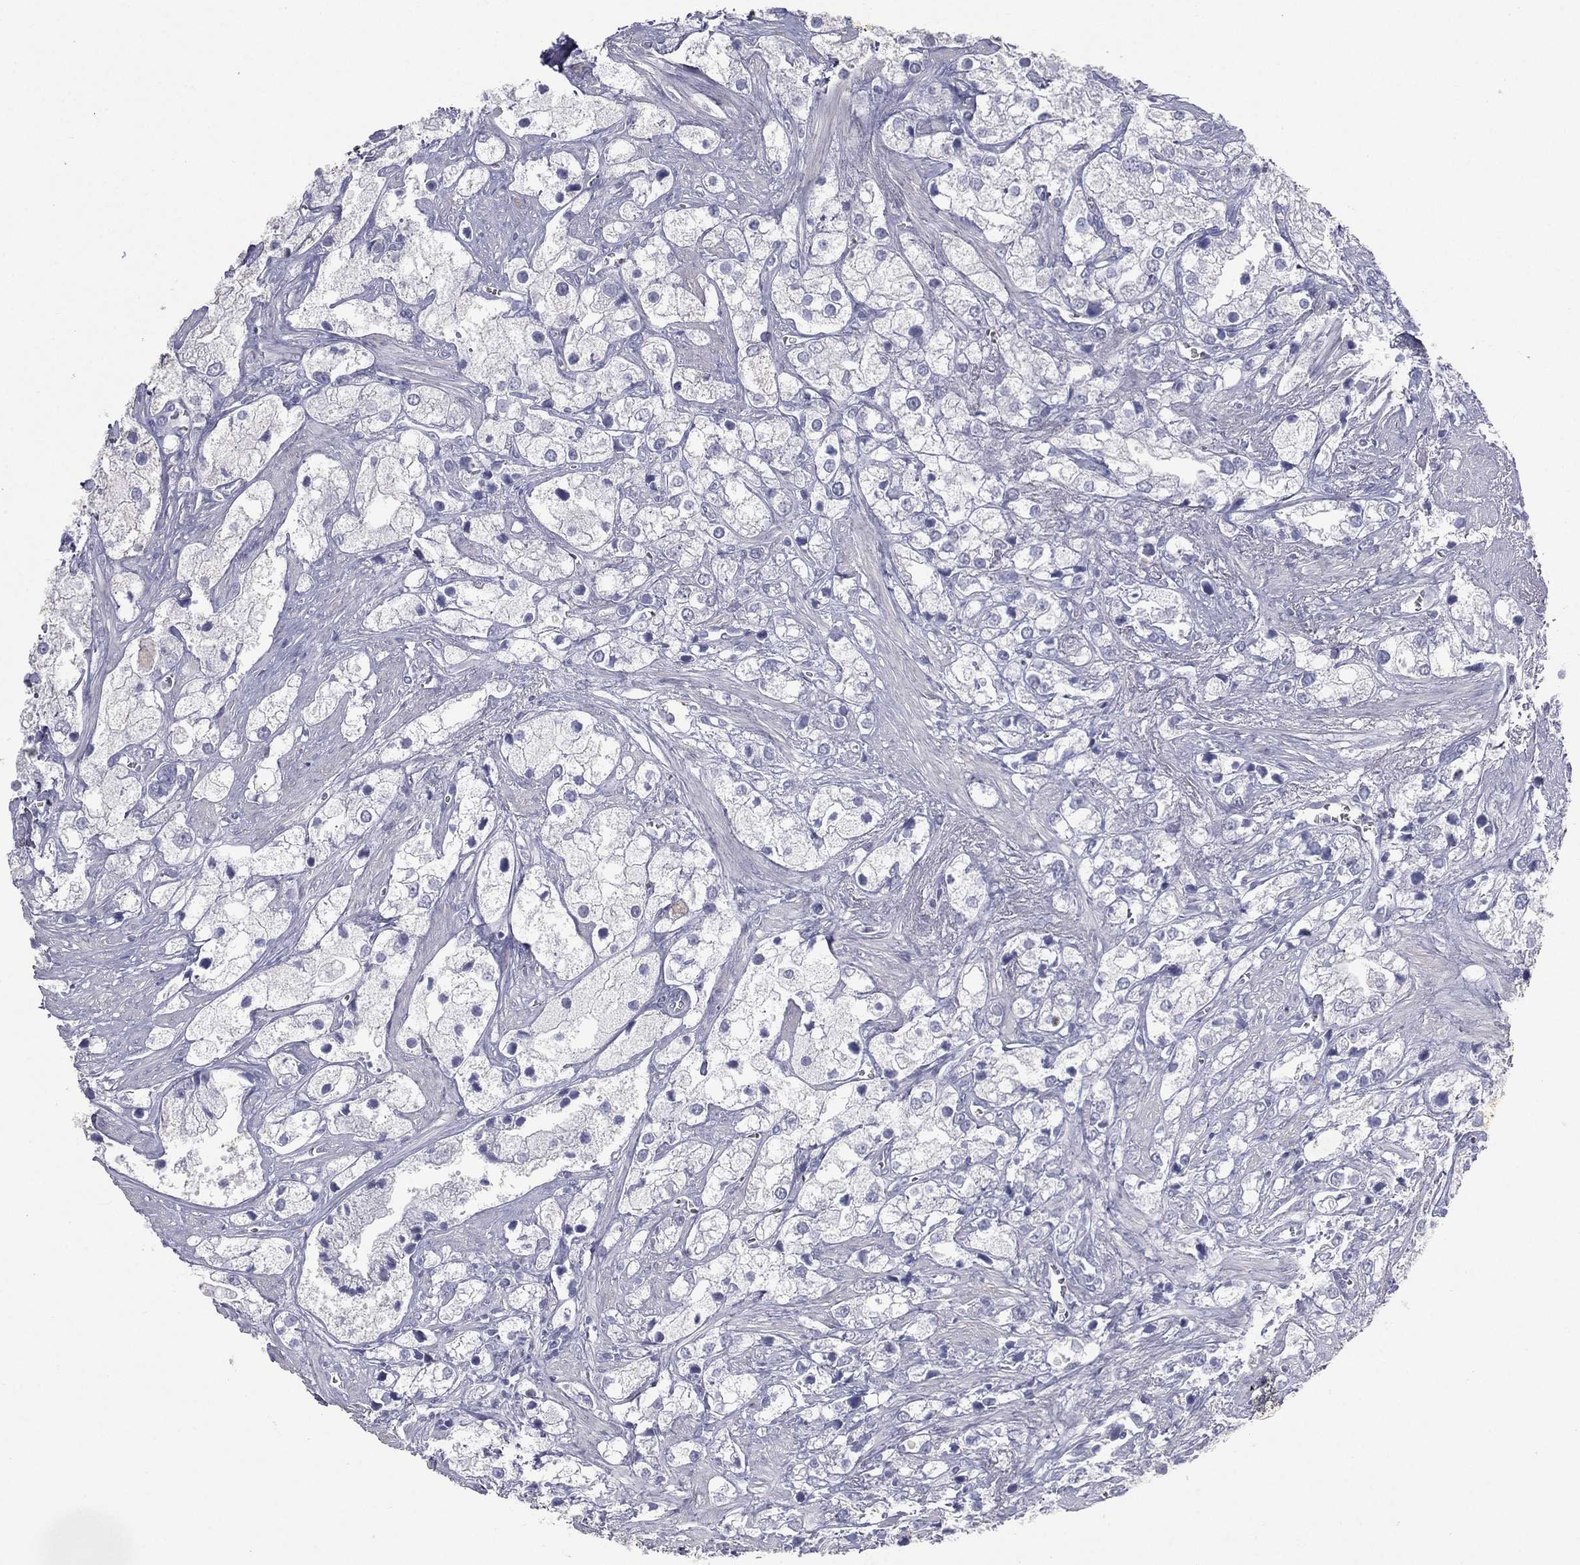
{"staining": {"intensity": "negative", "quantity": "none", "location": "none"}, "tissue": "prostate cancer", "cell_type": "Tumor cells", "image_type": "cancer", "snomed": [{"axis": "morphology", "description": "Adenocarcinoma, NOS"}, {"axis": "topography", "description": "Prostate and seminal vesicle, NOS"}, {"axis": "topography", "description": "Prostate"}], "caption": "Tumor cells show no significant protein positivity in prostate cancer (adenocarcinoma).", "gene": "ESX1", "patient": {"sex": "male", "age": 79}}